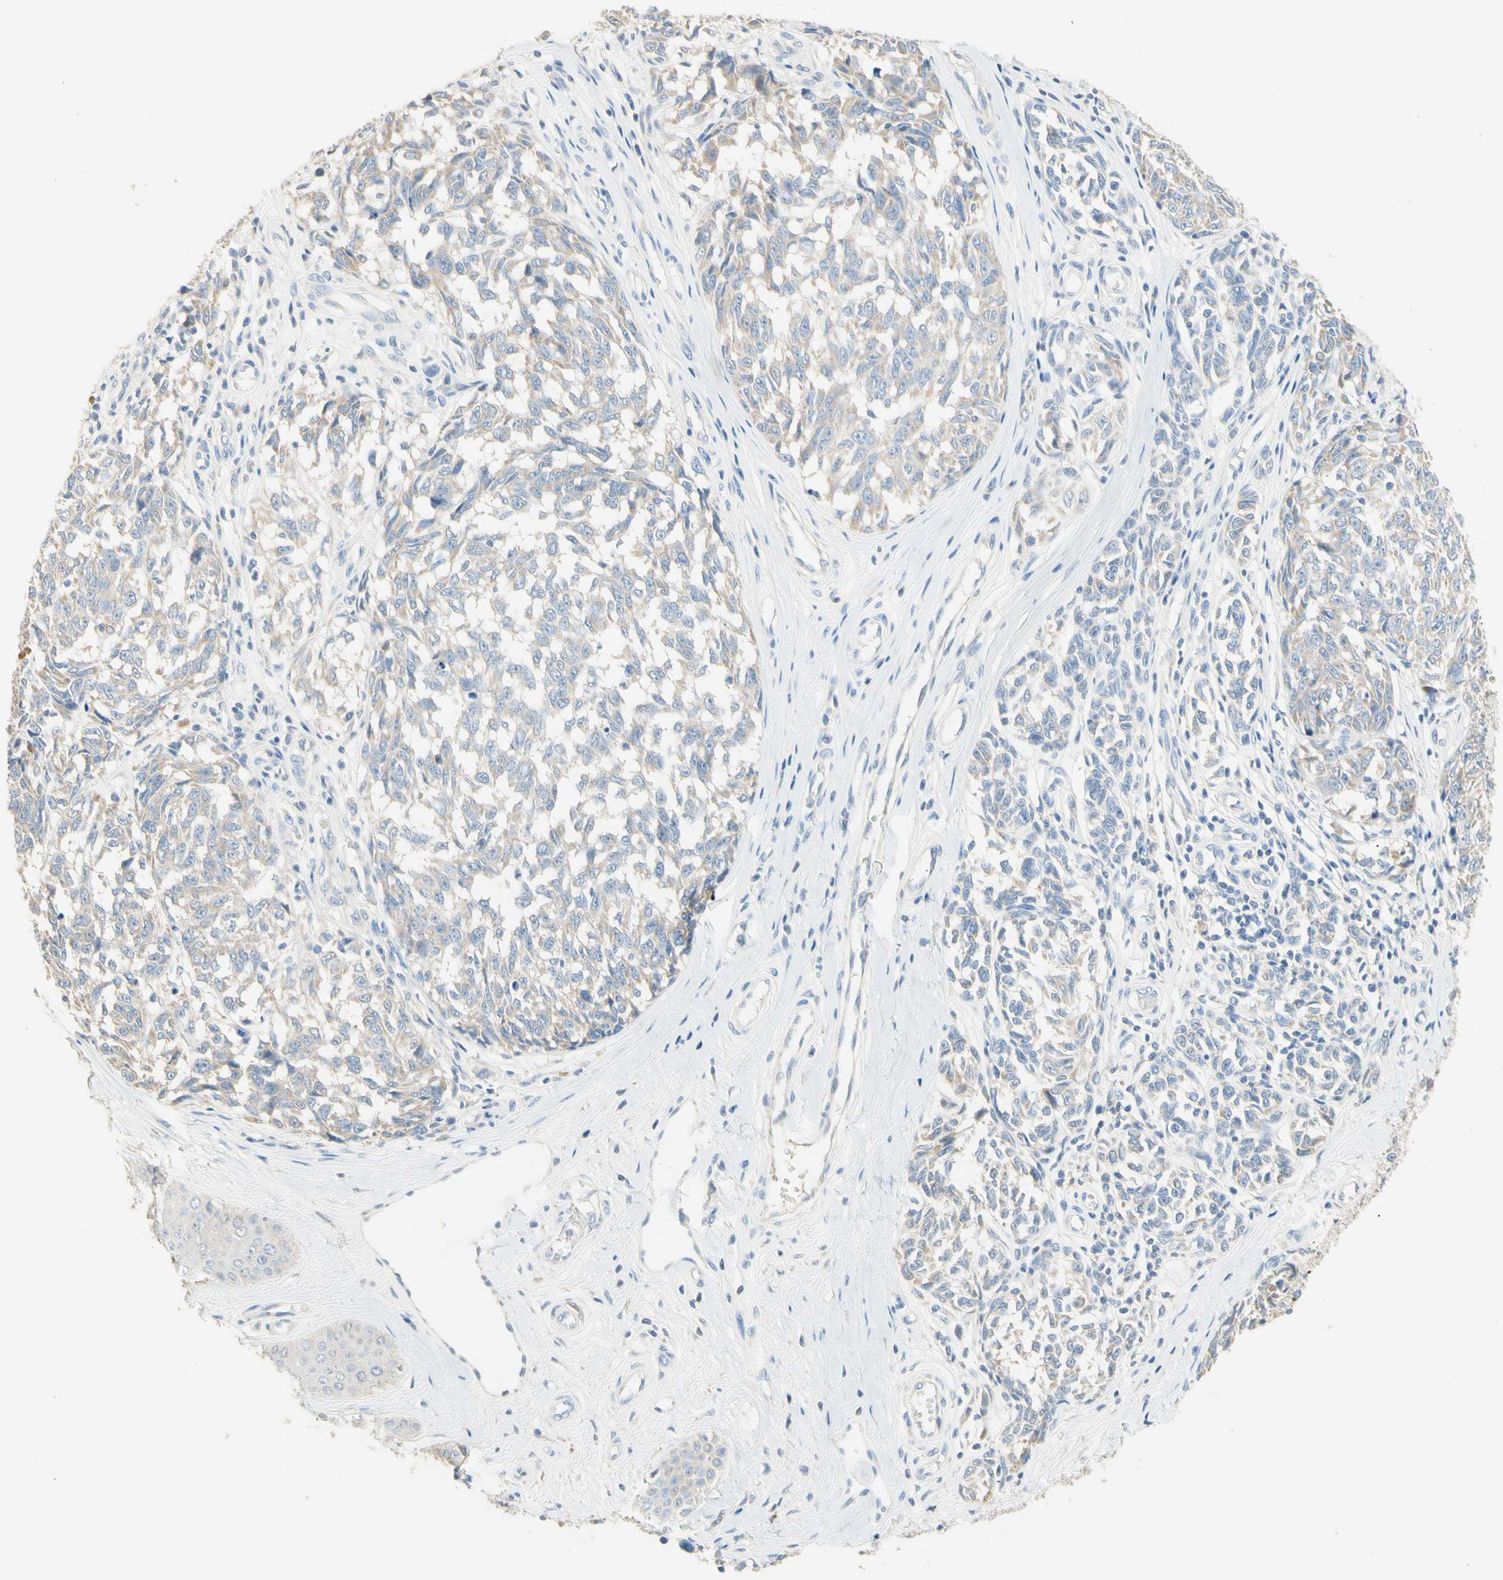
{"staining": {"intensity": "weak", "quantity": ">75%", "location": "cytoplasmic/membranous"}, "tissue": "melanoma", "cell_type": "Tumor cells", "image_type": "cancer", "snomed": [{"axis": "morphology", "description": "Malignant melanoma, NOS"}, {"axis": "topography", "description": "Skin"}], "caption": "Protein expression analysis of melanoma reveals weak cytoplasmic/membranous staining in approximately >75% of tumor cells.", "gene": "NECTIN4", "patient": {"sex": "female", "age": 64}}